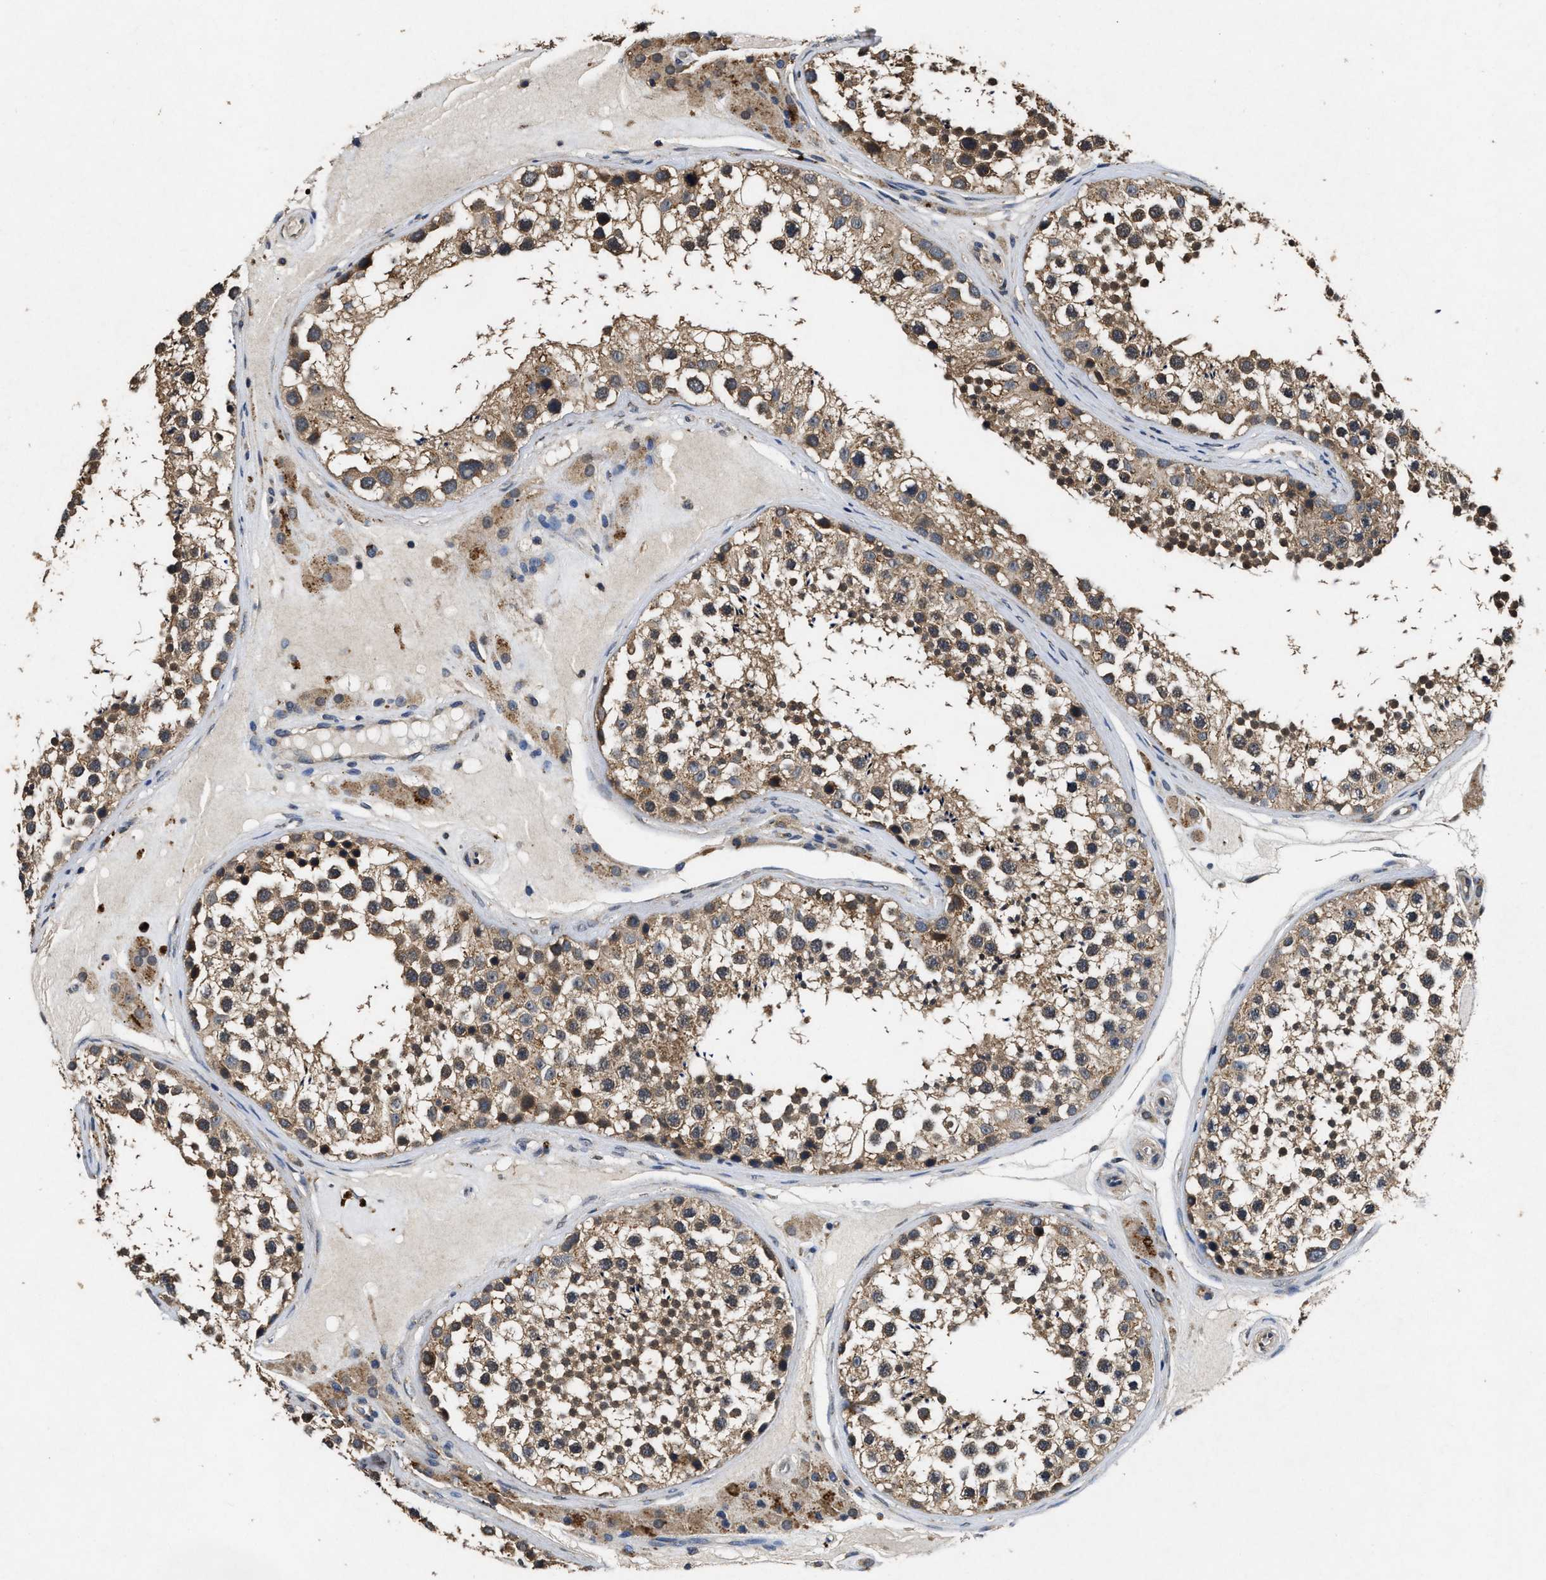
{"staining": {"intensity": "moderate", "quantity": ">75%", "location": "cytoplasmic/membranous"}, "tissue": "testis", "cell_type": "Cells in seminiferous ducts", "image_type": "normal", "snomed": [{"axis": "morphology", "description": "Normal tissue, NOS"}, {"axis": "topography", "description": "Testis"}], "caption": "Moderate cytoplasmic/membranous protein staining is seen in about >75% of cells in seminiferous ducts in testis.", "gene": "PDAP1", "patient": {"sex": "male", "age": 46}}